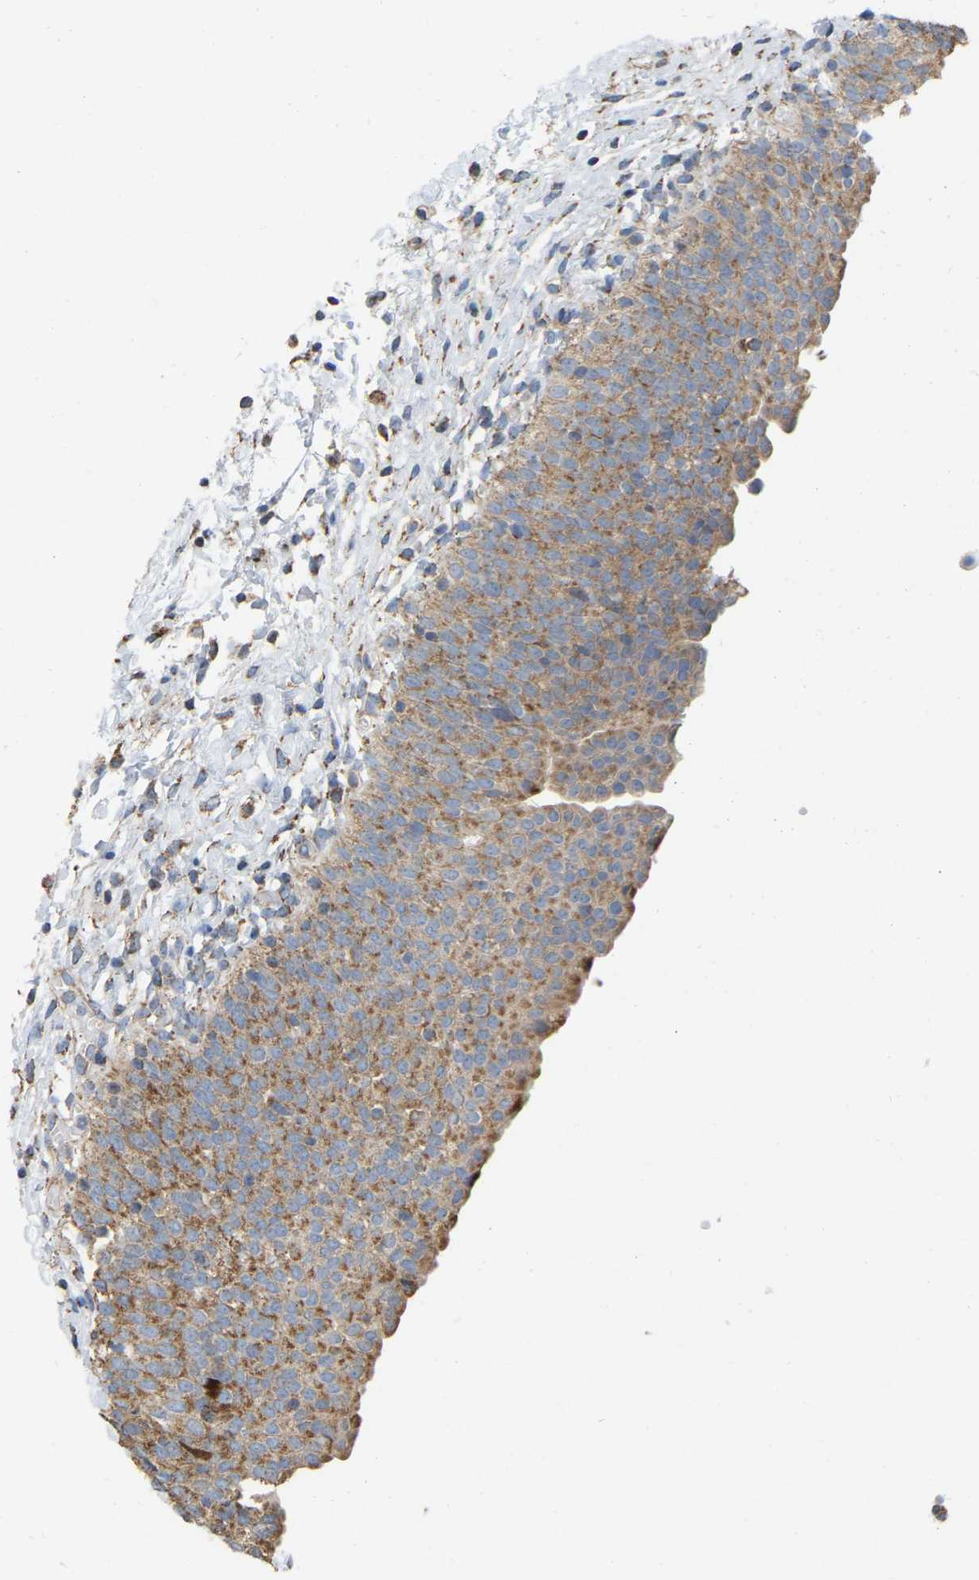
{"staining": {"intensity": "moderate", "quantity": "25%-75%", "location": "cytoplasmic/membranous"}, "tissue": "urinary bladder", "cell_type": "Urothelial cells", "image_type": "normal", "snomed": [{"axis": "morphology", "description": "Normal tissue, NOS"}, {"axis": "topography", "description": "Urinary bladder"}], "caption": "Protein staining reveals moderate cytoplasmic/membranous expression in about 25%-75% of urothelial cells in normal urinary bladder.", "gene": "CBLB", "patient": {"sex": "male", "age": 55}}